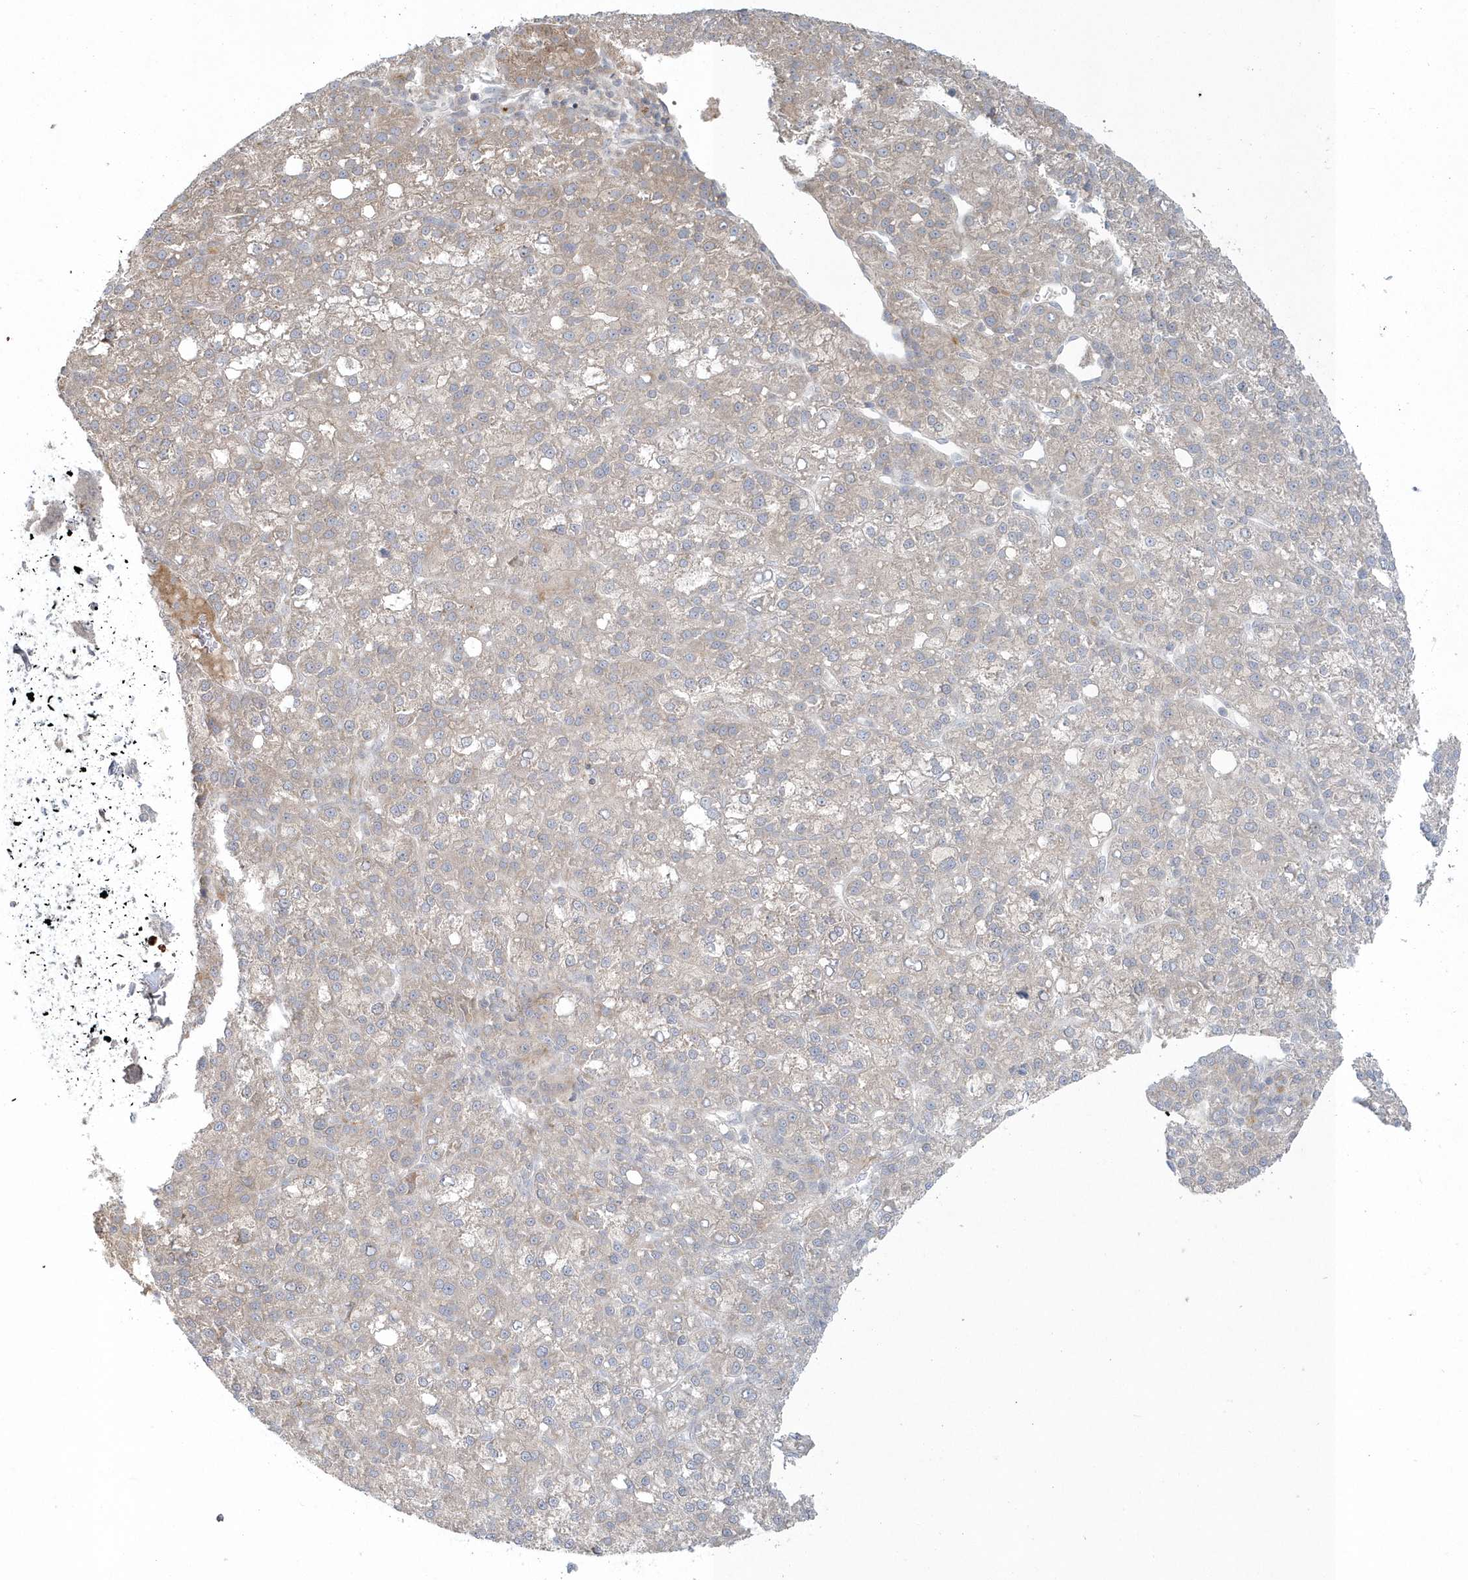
{"staining": {"intensity": "negative", "quantity": "none", "location": "none"}, "tissue": "liver cancer", "cell_type": "Tumor cells", "image_type": "cancer", "snomed": [{"axis": "morphology", "description": "Carcinoma, Hepatocellular, NOS"}, {"axis": "topography", "description": "Liver"}], "caption": "An immunohistochemistry image of liver hepatocellular carcinoma is shown. There is no staining in tumor cells of liver hepatocellular carcinoma.", "gene": "BLTP3A", "patient": {"sex": "female", "age": 58}}